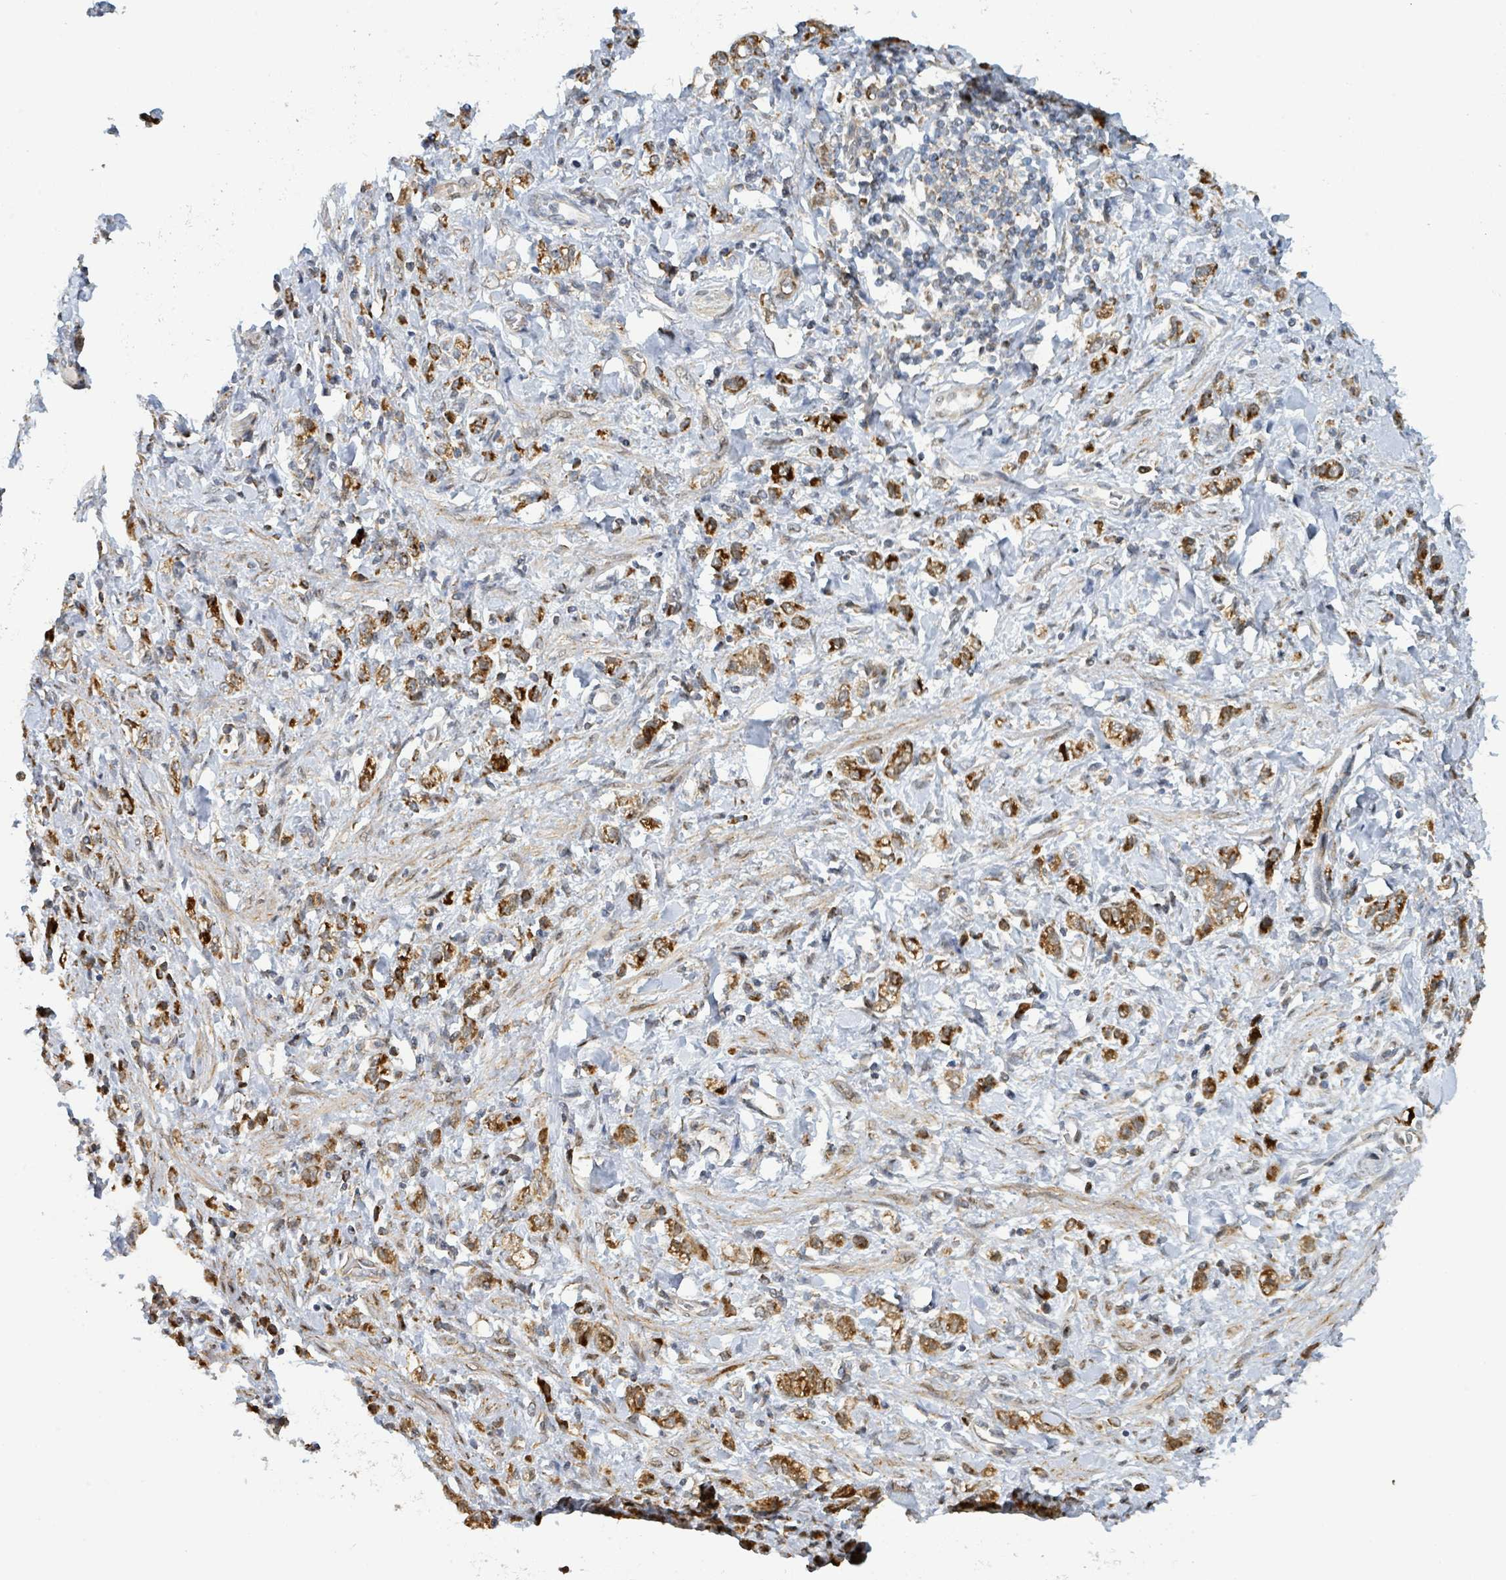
{"staining": {"intensity": "strong", "quantity": ">75%", "location": "cytoplasmic/membranous,nuclear"}, "tissue": "stomach cancer", "cell_type": "Tumor cells", "image_type": "cancer", "snomed": [{"axis": "morphology", "description": "Adenocarcinoma, NOS"}, {"axis": "topography", "description": "Stomach"}], "caption": "Immunohistochemical staining of human stomach cancer (adenocarcinoma) displays high levels of strong cytoplasmic/membranous and nuclear positivity in approximately >75% of tumor cells. (DAB IHC with brightfield microscopy, high magnification).", "gene": "PSMB7", "patient": {"sex": "male", "age": 77}}